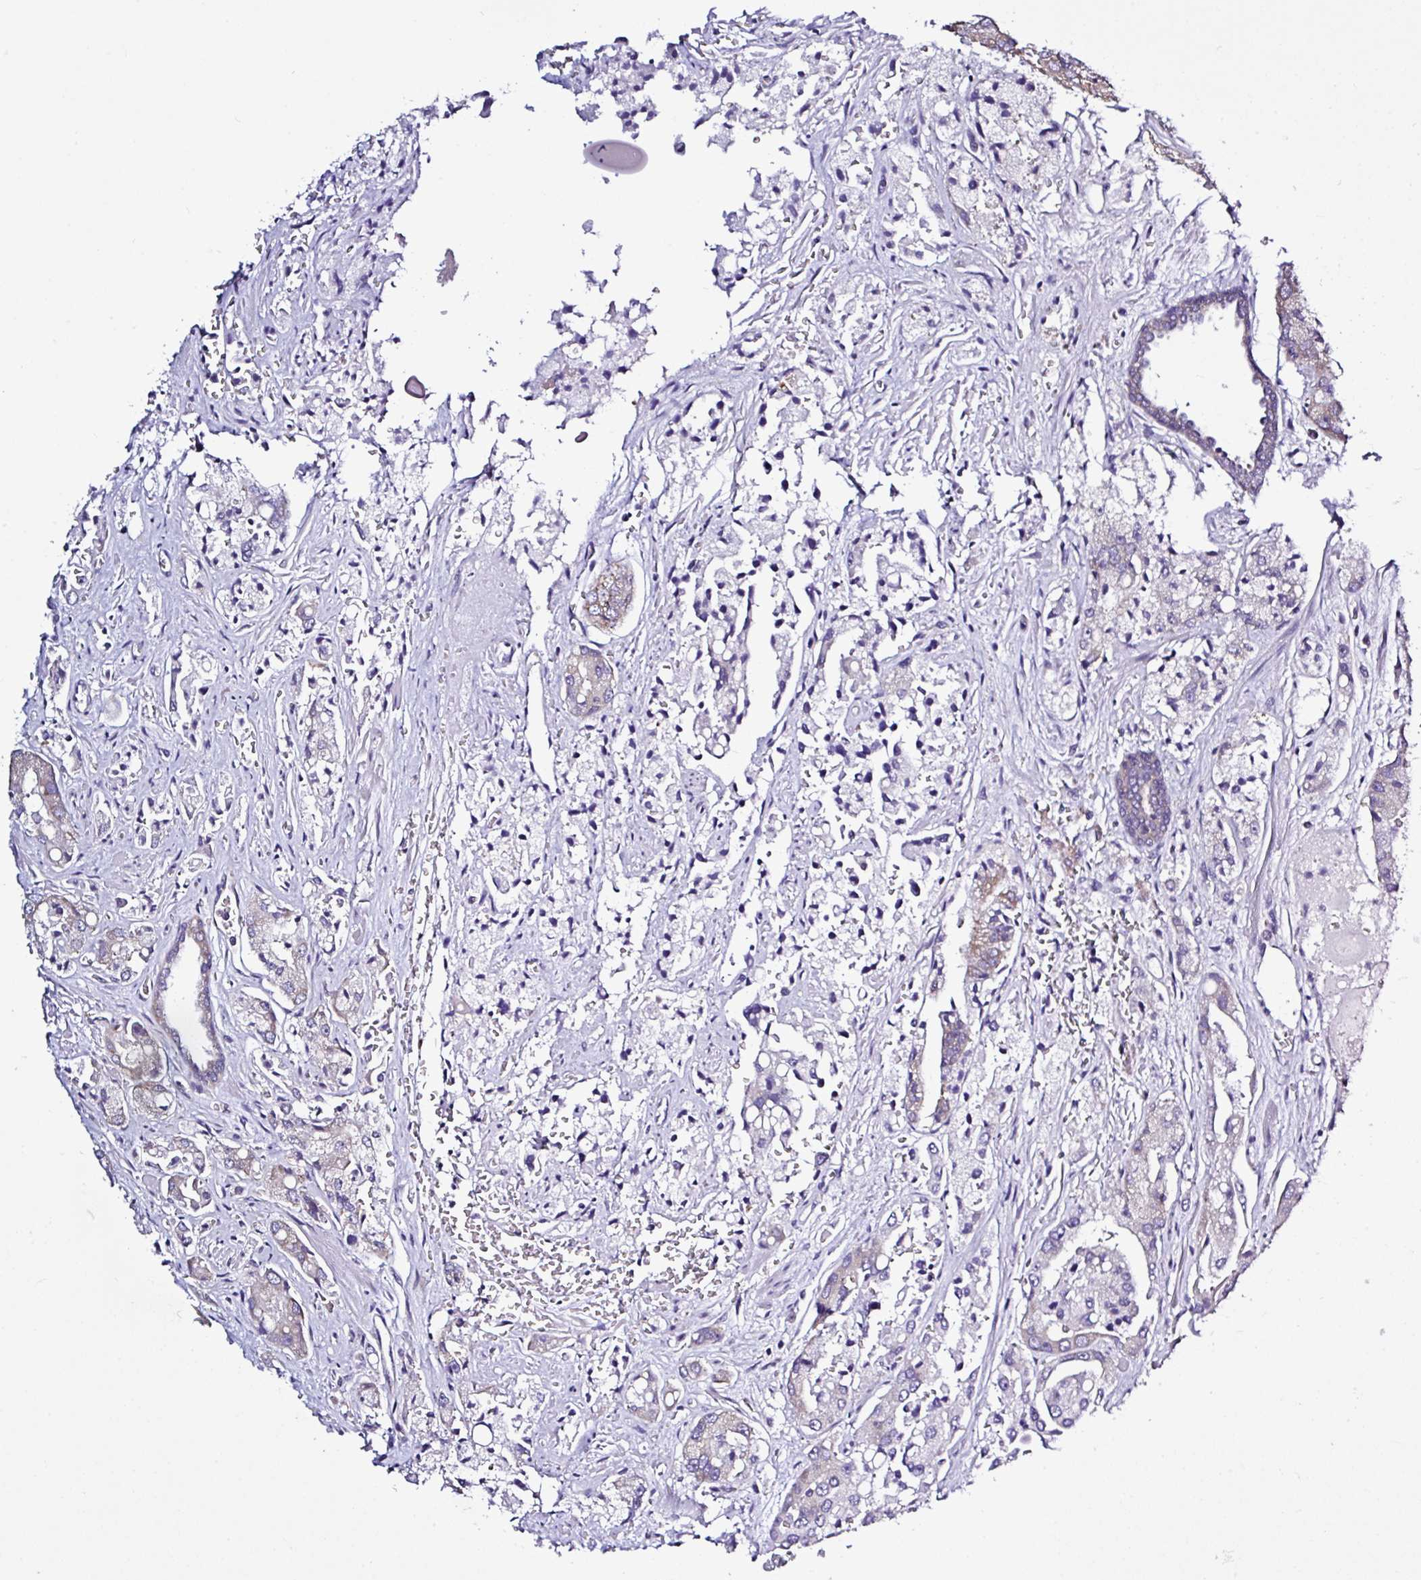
{"staining": {"intensity": "weak", "quantity": "<25%", "location": "cytoplasmic/membranous"}, "tissue": "prostate cancer", "cell_type": "Tumor cells", "image_type": "cancer", "snomed": [{"axis": "morphology", "description": "Normal tissue, NOS"}, {"axis": "morphology", "description": "Adenocarcinoma, High grade"}, {"axis": "topography", "description": "Prostate"}, {"axis": "topography", "description": "Peripheral nerve tissue"}], "caption": "Tumor cells are negative for brown protein staining in high-grade adenocarcinoma (prostate).", "gene": "LARS1", "patient": {"sex": "male", "age": 68}}